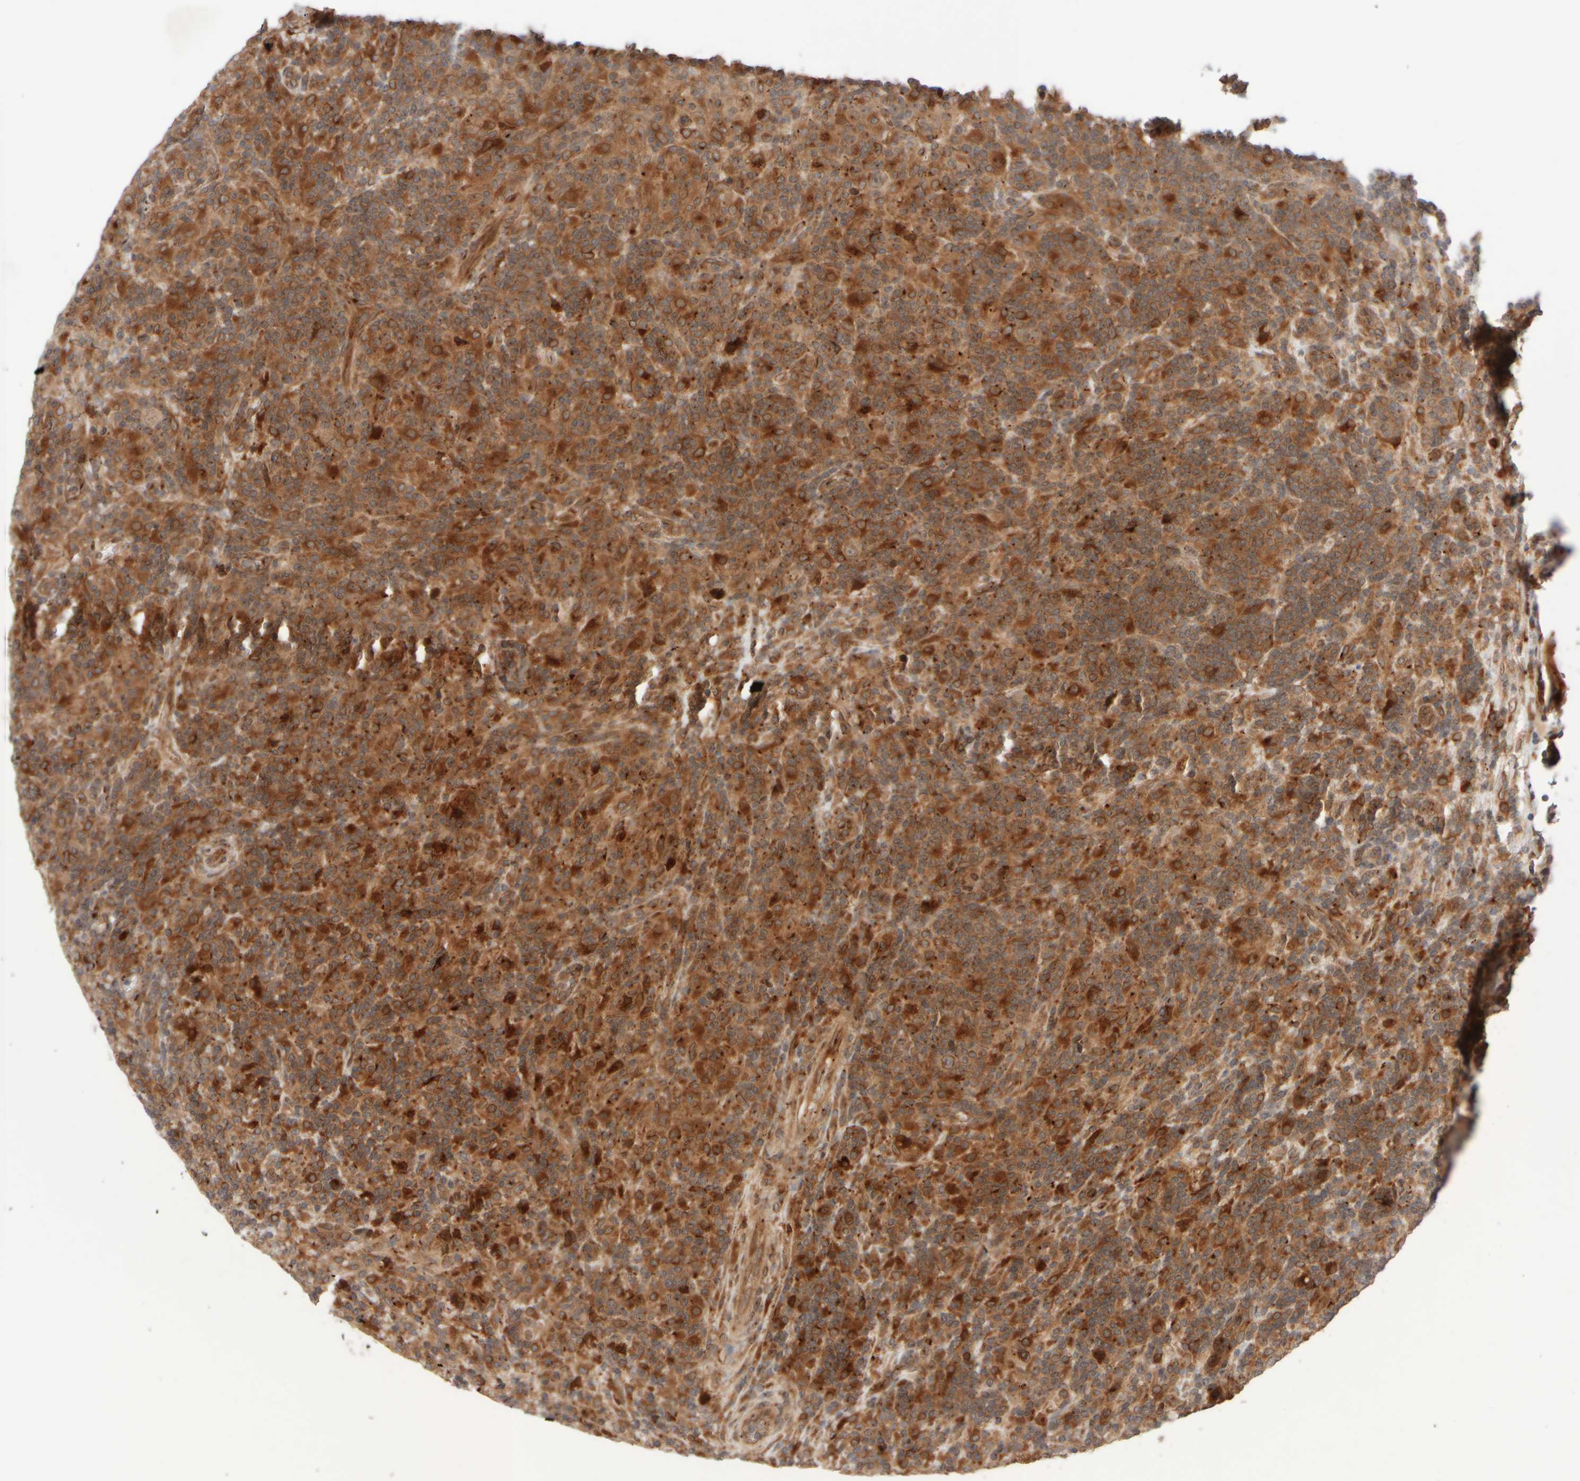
{"staining": {"intensity": "moderate", "quantity": ">75%", "location": "cytoplasmic/membranous"}, "tissue": "lymphoma", "cell_type": "Tumor cells", "image_type": "cancer", "snomed": [{"axis": "morphology", "description": "Hodgkin's disease, NOS"}, {"axis": "topography", "description": "Lymph node"}], "caption": "The image shows staining of lymphoma, revealing moderate cytoplasmic/membranous protein expression (brown color) within tumor cells. The protein is stained brown, and the nuclei are stained in blue (DAB IHC with brightfield microscopy, high magnification).", "gene": "GCN1", "patient": {"sex": "male", "age": 70}}